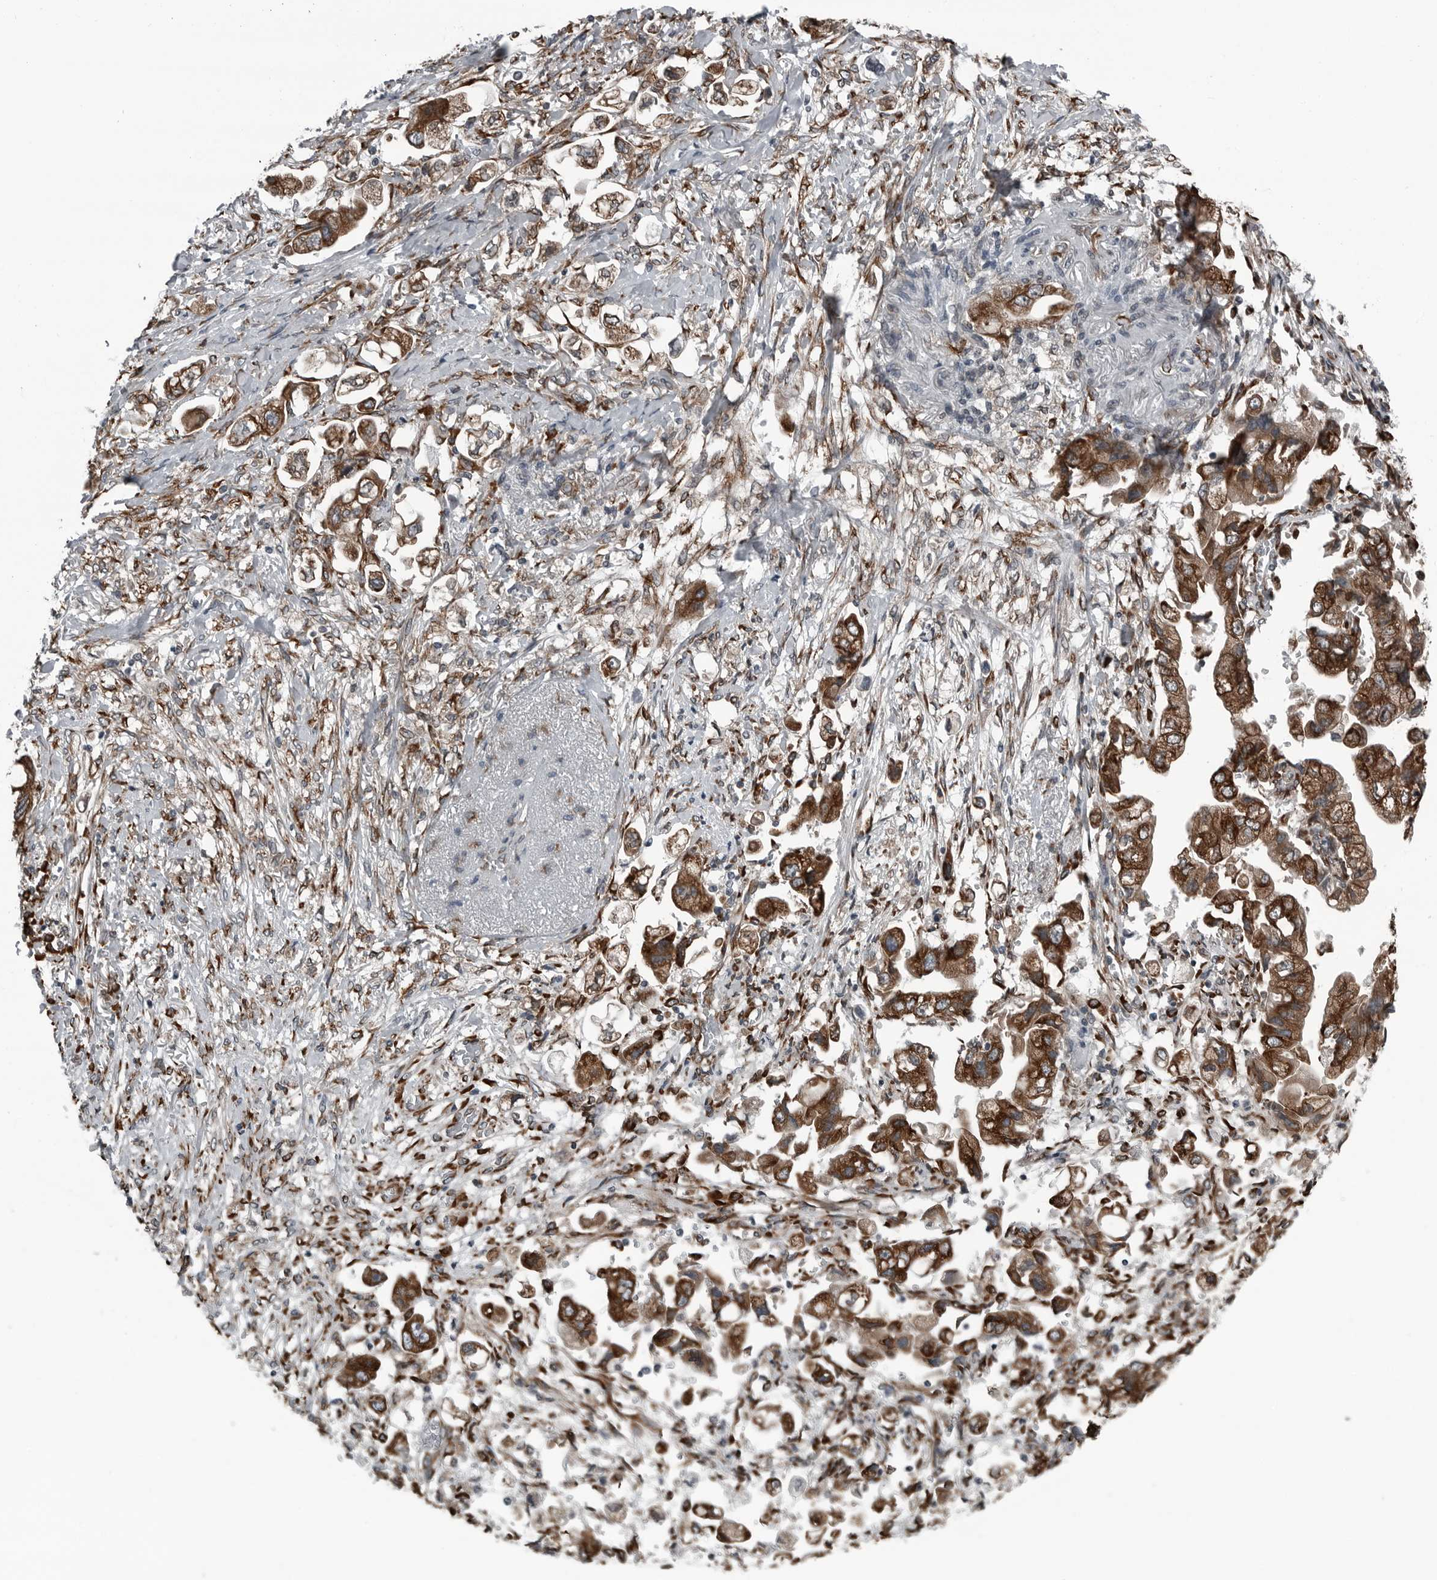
{"staining": {"intensity": "moderate", "quantity": ">75%", "location": "cytoplasmic/membranous"}, "tissue": "stomach cancer", "cell_type": "Tumor cells", "image_type": "cancer", "snomed": [{"axis": "morphology", "description": "Adenocarcinoma, NOS"}, {"axis": "topography", "description": "Stomach"}], "caption": "Protein expression analysis of human stomach cancer reveals moderate cytoplasmic/membranous expression in about >75% of tumor cells.", "gene": "CEP85", "patient": {"sex": "male", "age": 62}}